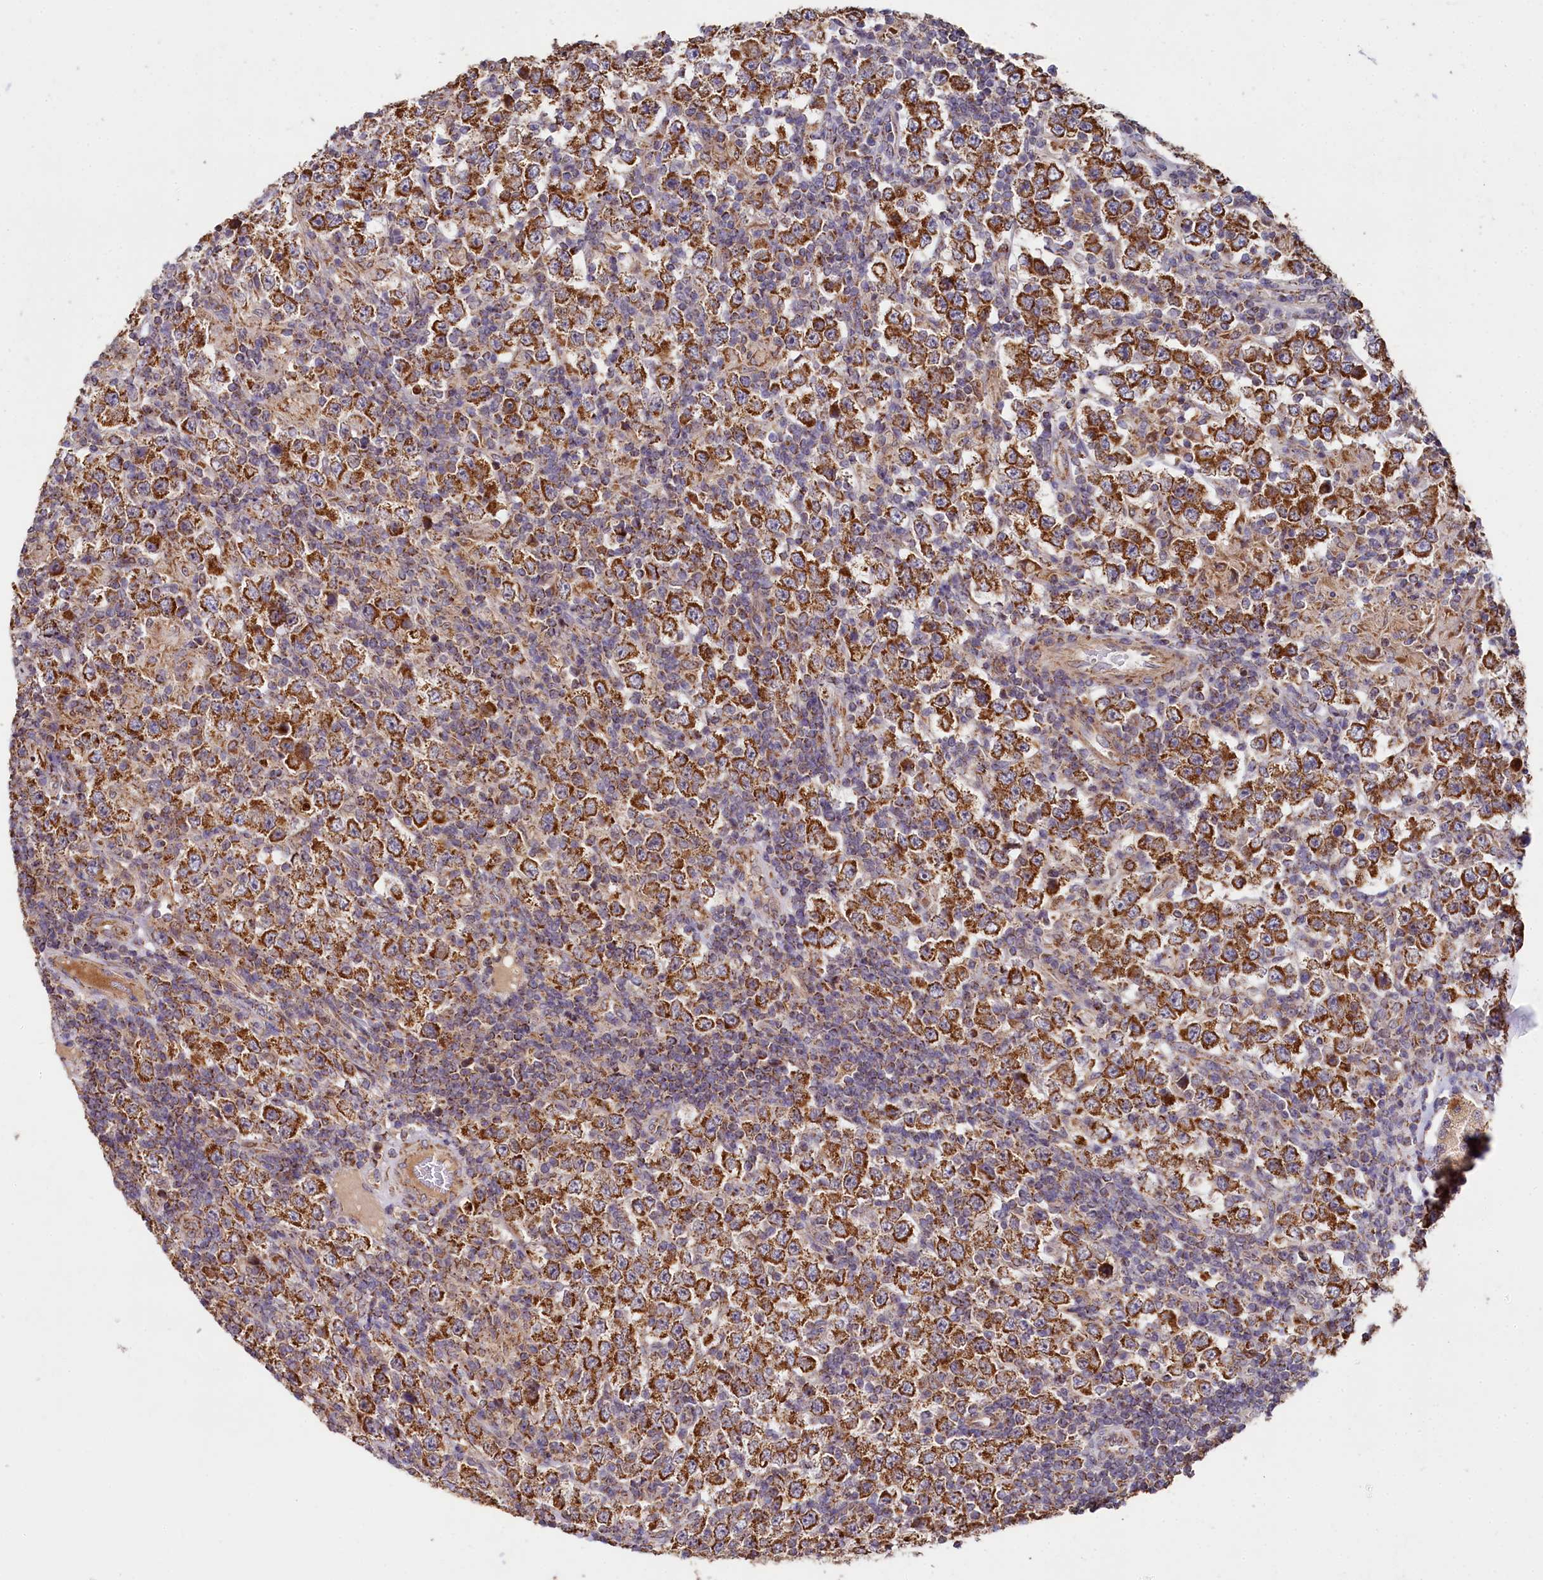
{"staining": {"intensity": "strong", "quantity": ">75%", "location": "cytoplasmic/membranous"}, "tissue": "testis cancer", "cell_type": "Tumor cells", "image_type": "cancer", "snomed": [{"axis": "morphology", "description": "Normal tissue, NOS"}, {"axis": "morphology", "description": "Urothelial carcinoma, High grade"}, {"axis": "morphology", "description": "Seminoma, NOS"}, {"axis": "morphology", "description": "Carcinoma, Embryonal, NOS"}, {"axis": "topography", "description": "Urinary bladder"}, {"axis": "topography", "description": "Testis"}], "caption": "Immunohistochemistry image of neoplastic tissue: human testis cancer (urothelial carcinoma (high-grade)) stained using immunohistochemistry (IHC) displays high levels of strong protein expression localized specifically in the cytoplasmic/membranous of tumor cells, appearing as a cytoplasmic/membranous brown color.", "gene": "SPRYD3", "patient": {"sex": "male", "age": 41}}